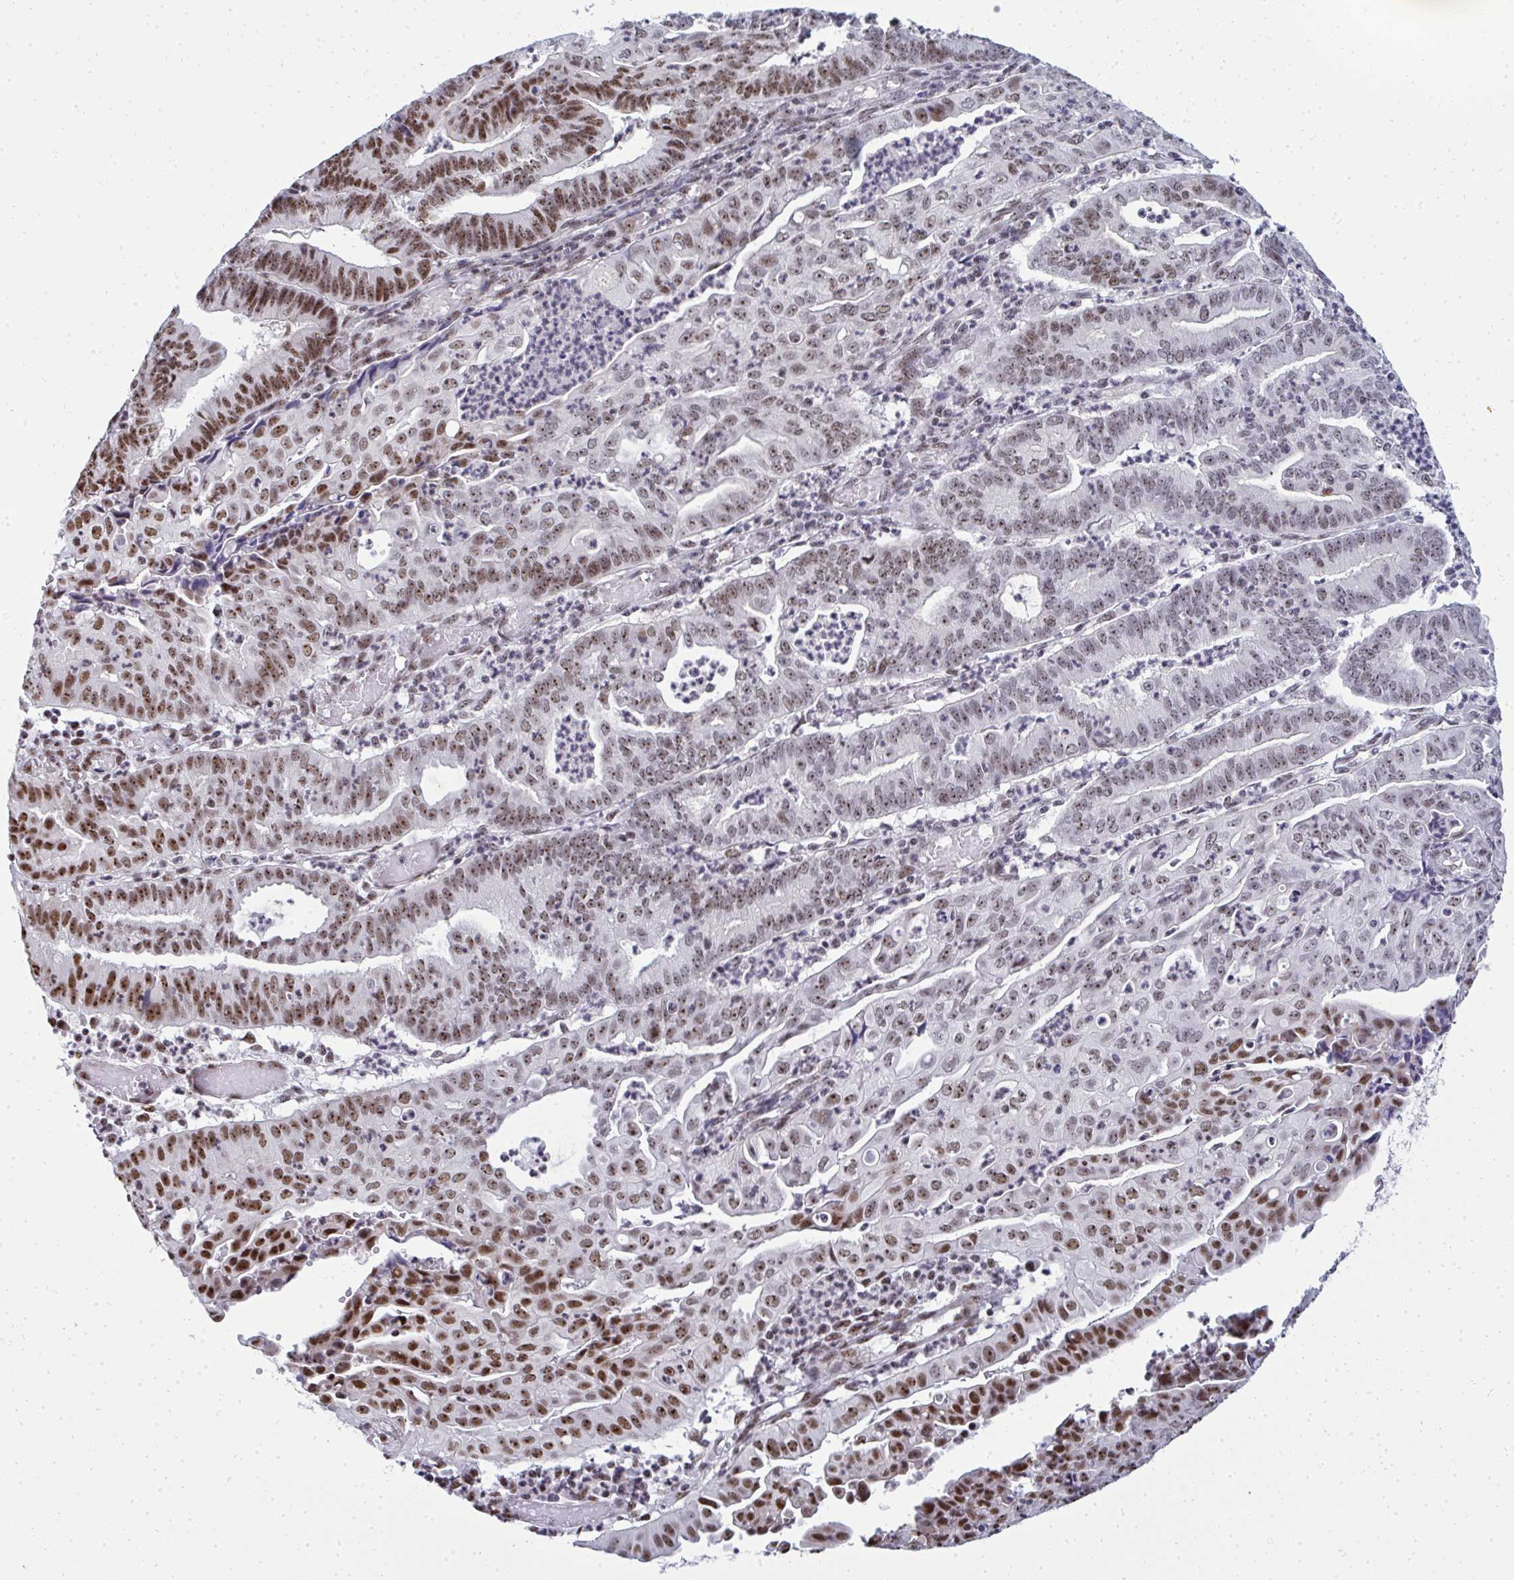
{"staining": {"intensity": "moderate", "quantity": ">75%", "location": "nuclear"}, "tissue": "endometrial cancer", "cell_type": "Tumor cells", "image_type": "cancer", "snomed": [{"axis": "morphology", "description": "Adenocarcinoma, NOS"}, {"axis": "topography", "description": "Endometrium"}], "caption": "Immunohistochemistry (IHC) staining of endometrial cancer, which displays medium levels of moderate nuclear staining in about >75% of tumor cells indicating moderate nuclear protein positivity. The staining was performed using DAB (3,3'-diaminobenzidine) (brown) for protein detection and nuclei were counterstained in hematoxylin (blue).", "gene": "SIRT7", "patient": {"sex": "female", "age": 60}}